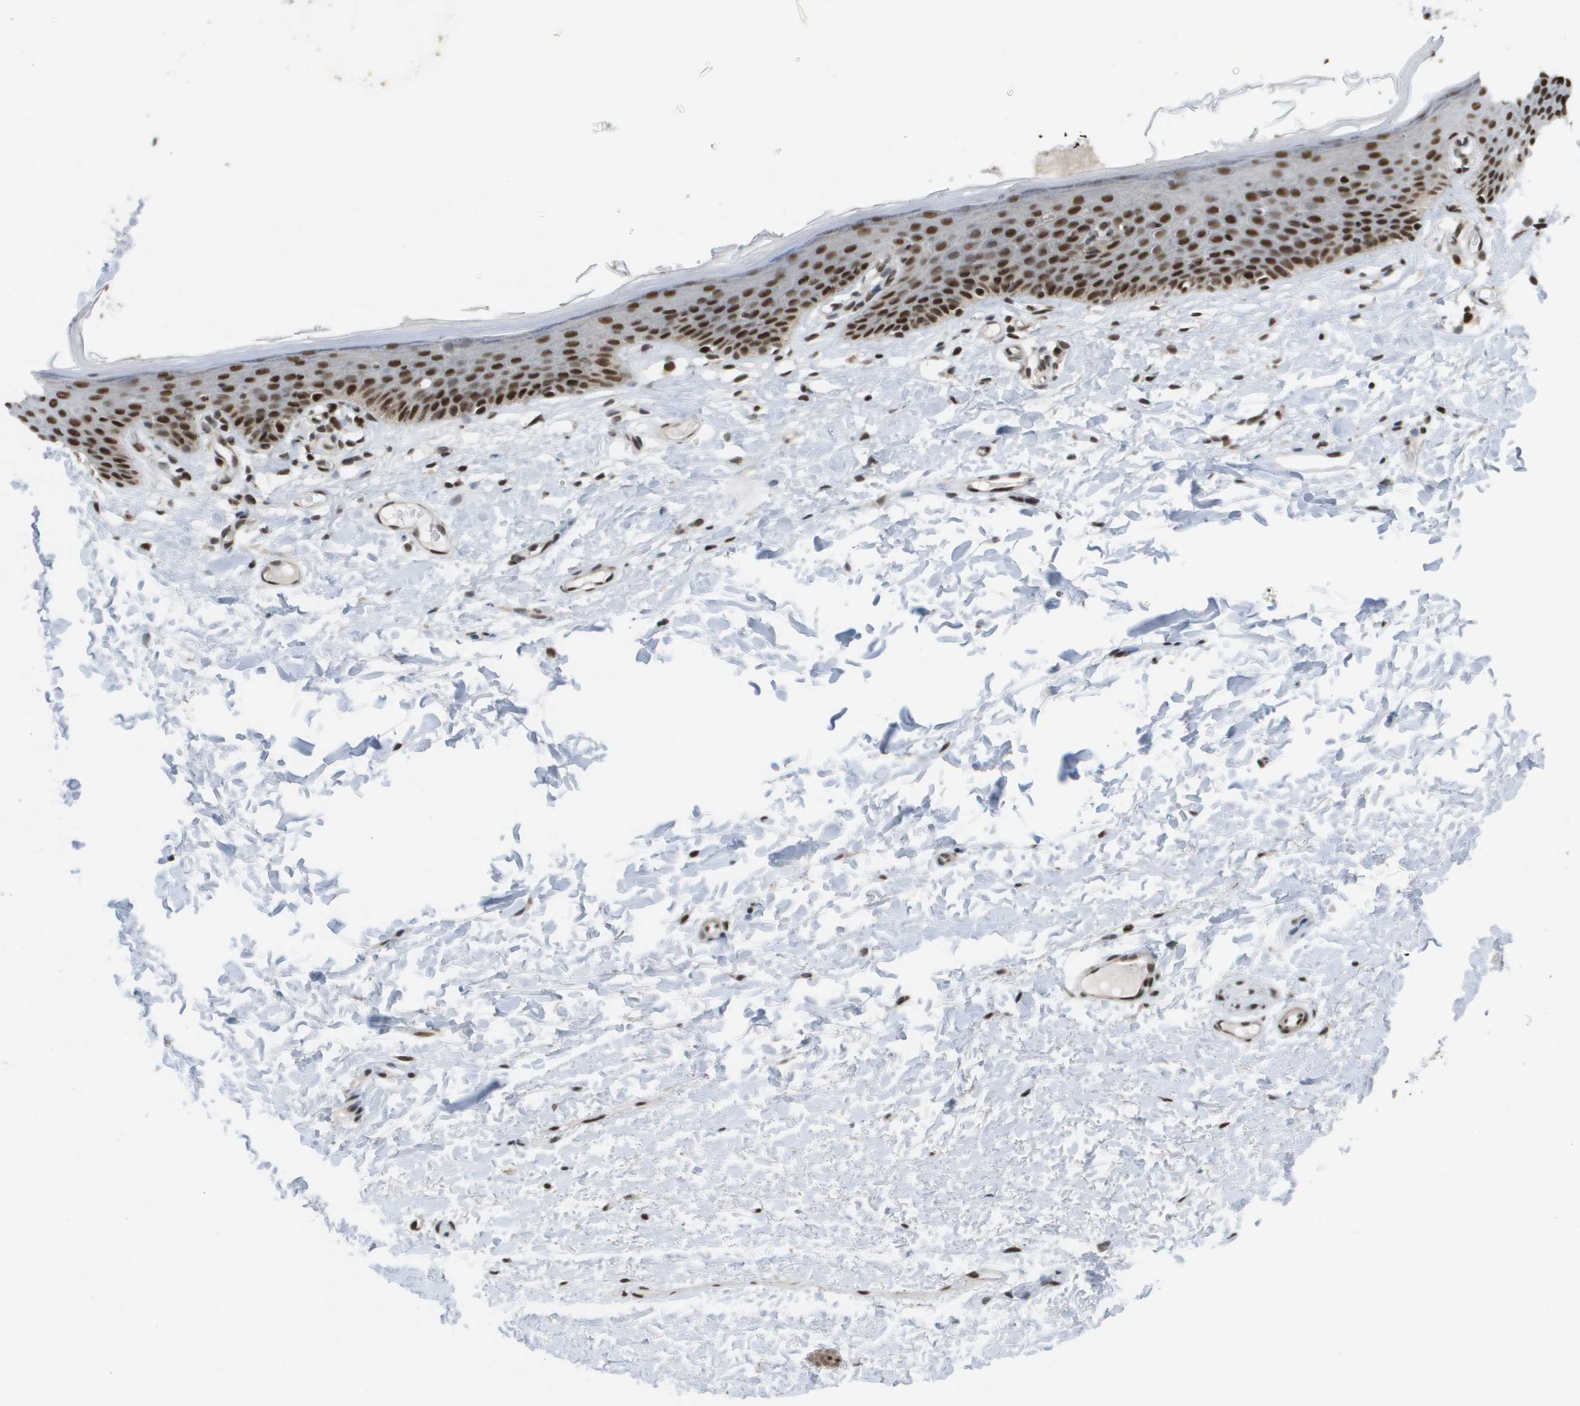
{"staining": {"intensity": "strong", "quantity": ">75%", "location": "nuclear"}, "tissue": "skin", "cell_type": "Epidermal cells", "image_type": "normal", "snomed": [{"axis": "morphology", "description": "Normal tissue, NOS"}, {"axis": "topography", "description": "Vulva"}], "caption": "DAB (3,3'-diaminobenzidine) immunohistochemical staining of normal skin exhibits strong nuclear protein staining in approximately >75% of epidermal cells.", "gene": "CDT1", "patient": {"sex": "female", "age": 54}}